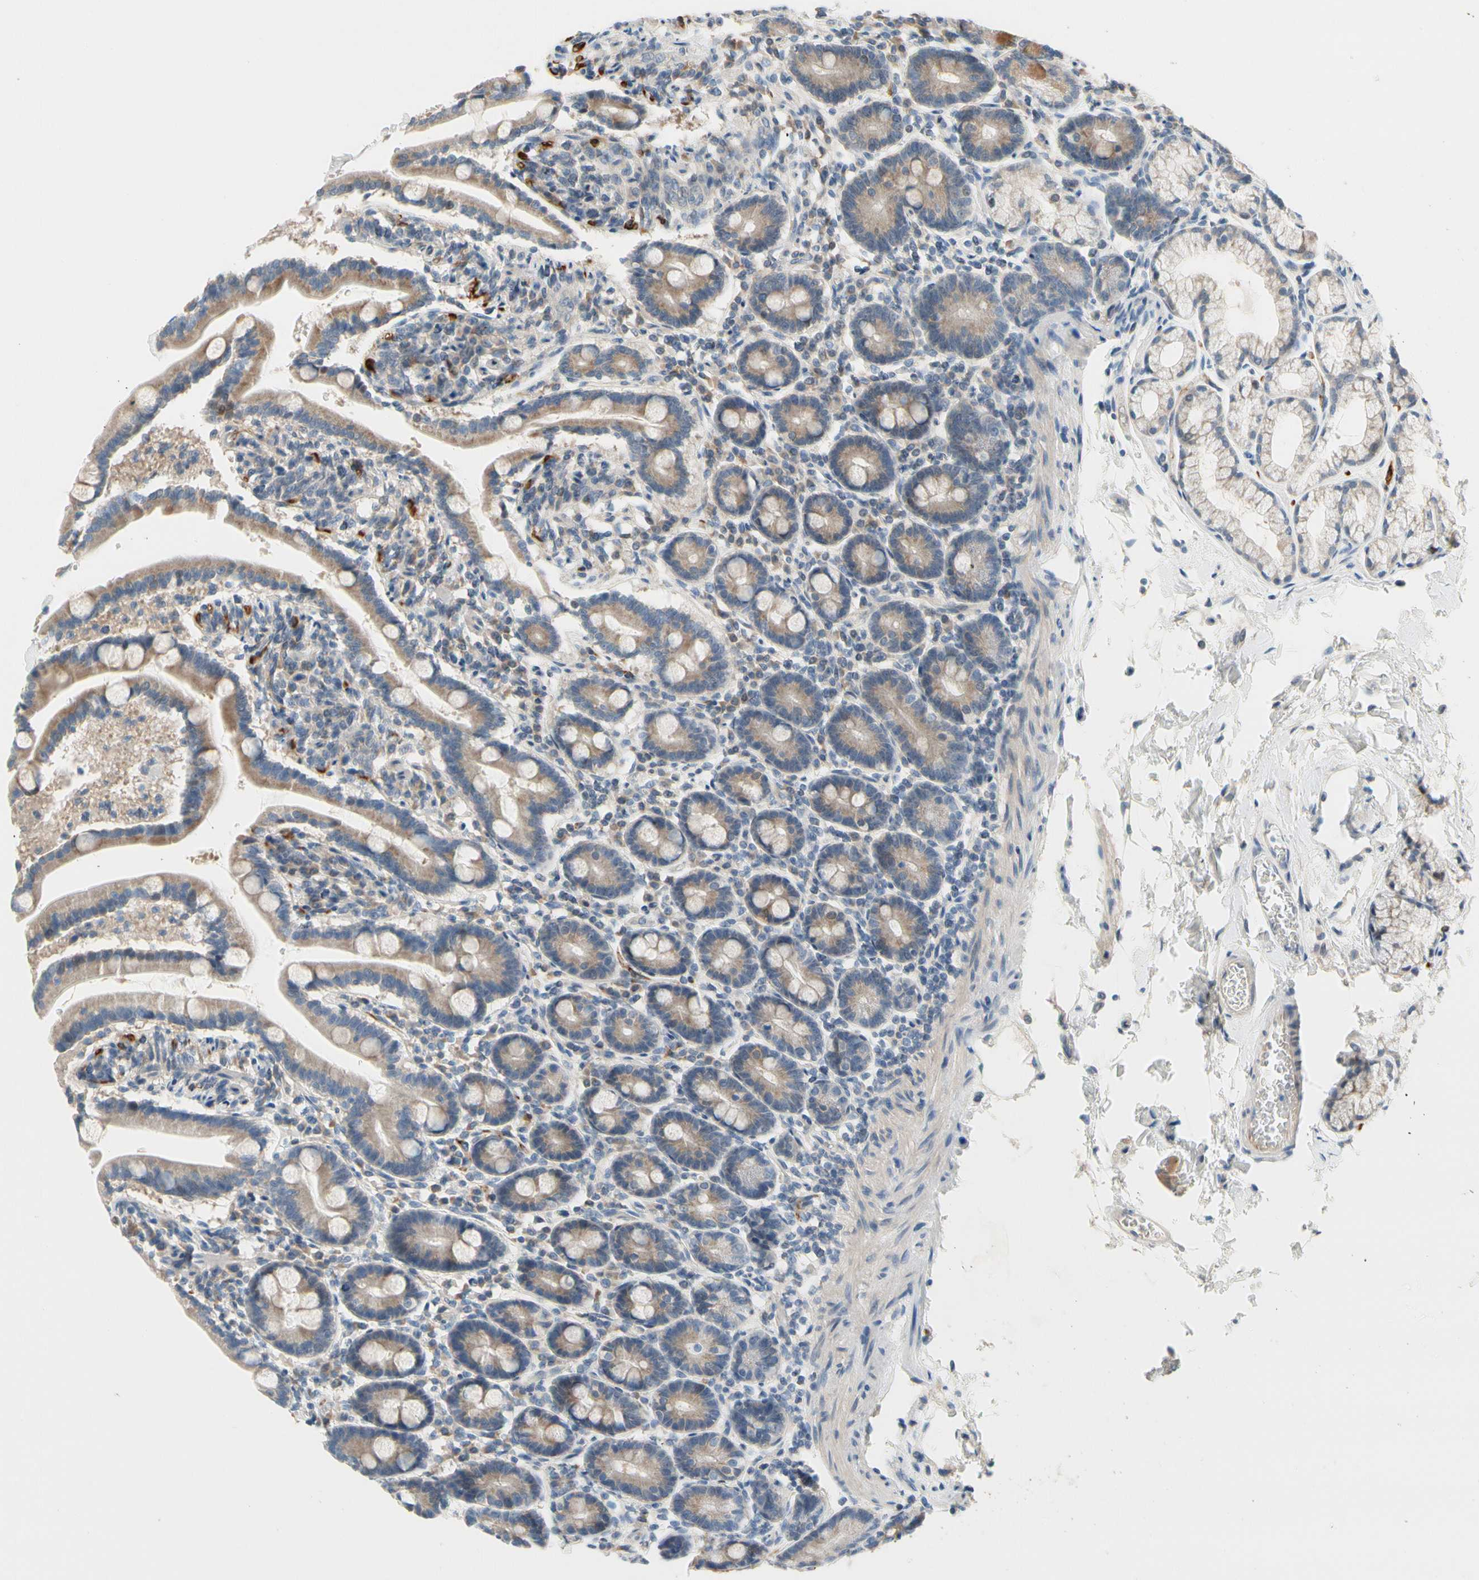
{"staining": {"intensity": "weak", "quantity": ">75%", "location": "cytoplasmic/membranous"}, "tissue": "duodenum", "cell_type": "Glandular cells", "image_type": "normal", "snomed": [{"axis": "morphology", "description": "Normal tissue, NOS"}, {"axis": "topography", "description": "Duodenum"}], "caption": "This micrograph reveals immunohistochemistry staining of unremarkable duodenum, with low weak cytoplasmic/membranous staining in approximately >75% of glandular cells.", "gene": "CFAP36", "patient": {"sex": "male", "age": 54}}